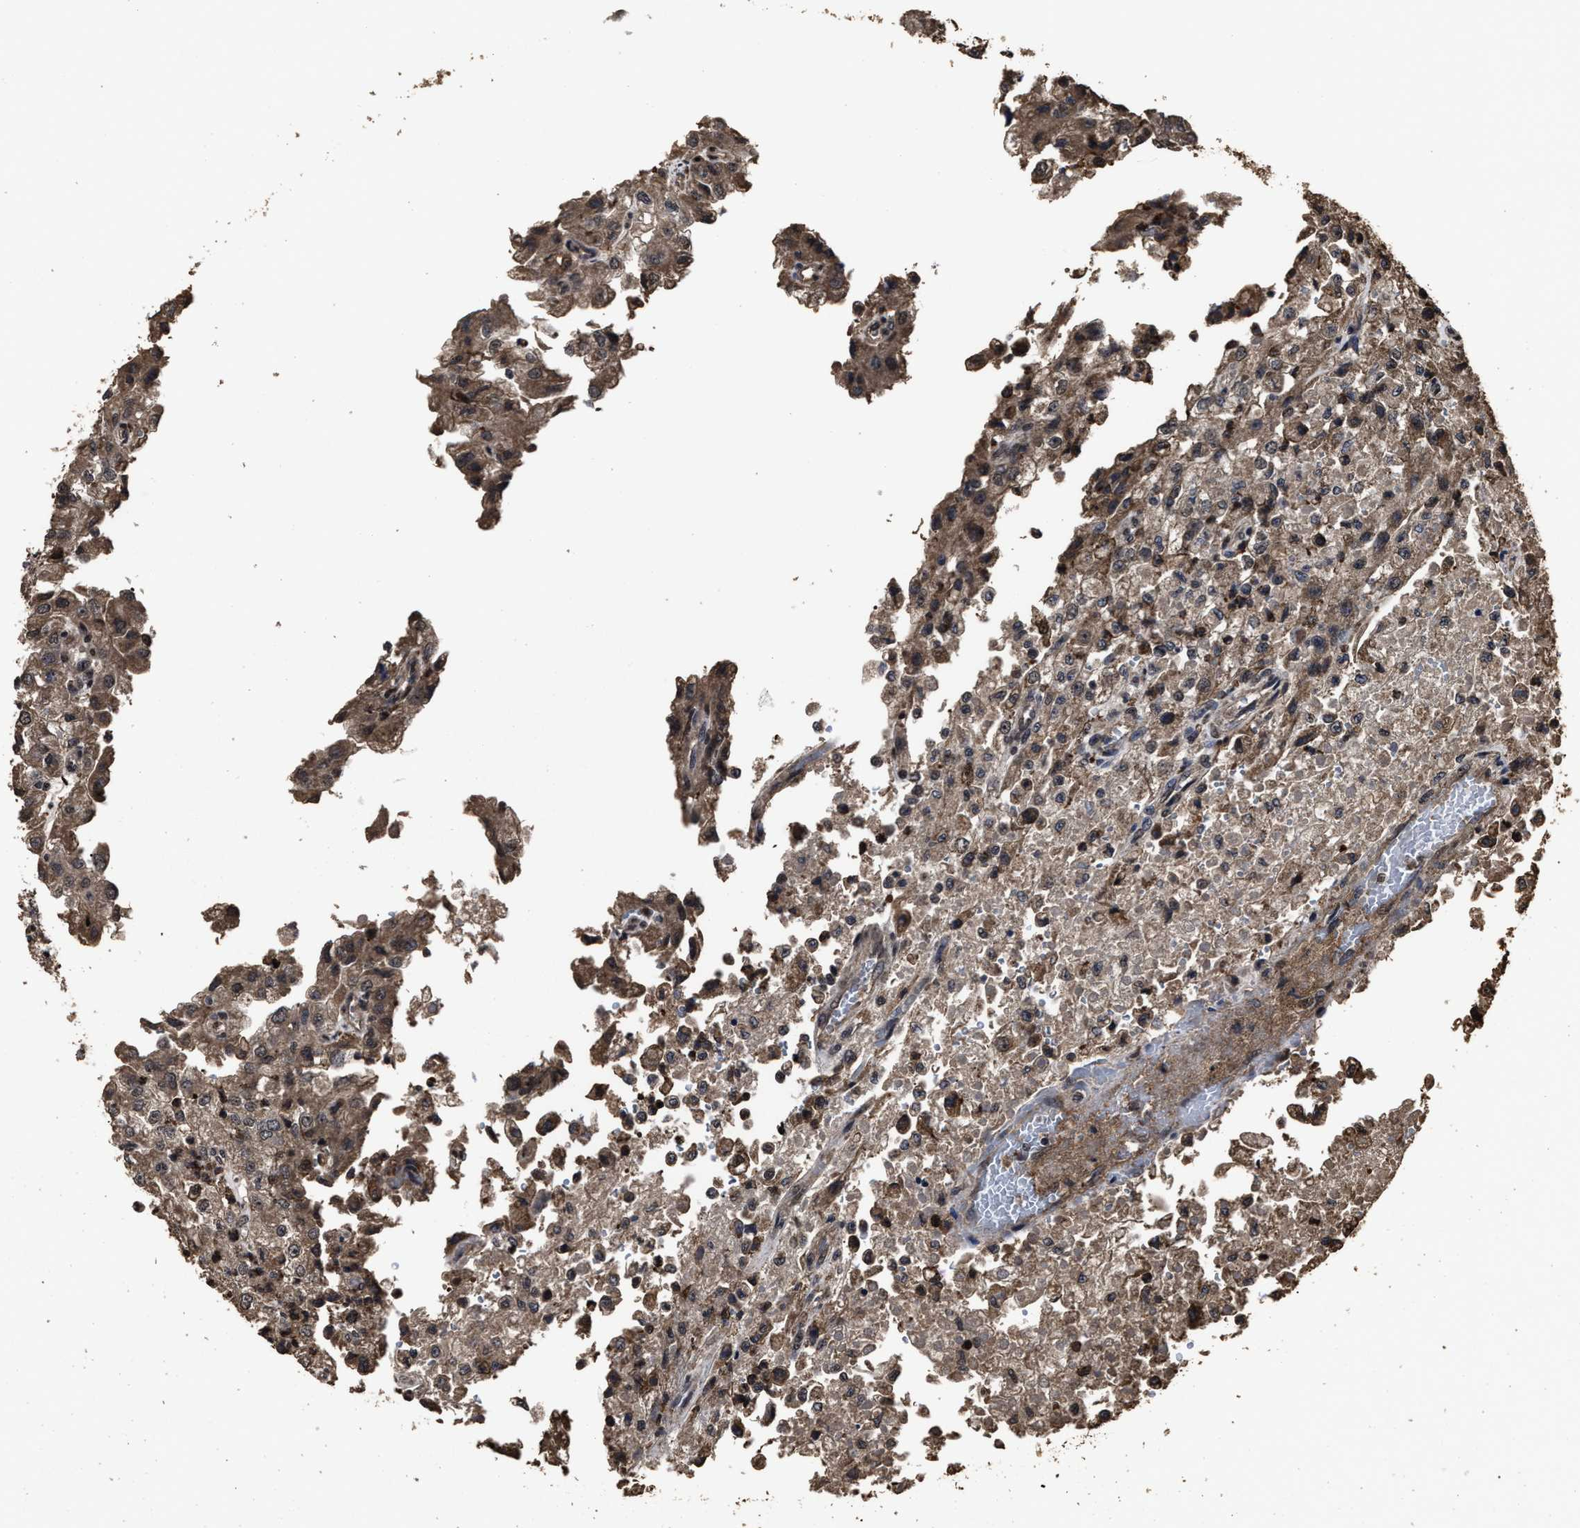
{"staining": {"intensity": "moderate", "quantity": ">75%", "location": "cytoplasmic/membranous"}, "tissue": "renal cancer", "cell_type": "Tumor cells", "image_type": "cancer", "snomed": [{"axis": "morphology", "description": "Adenocarcinoma, NOS"}, {"axis": "topography", "description": "Kidney"}], "caption": "This photomicrograph exhibits renal cancer stained with immunohistochemistry (IHC) to label a protein in brown. The cytoplasmic/membranous of tumor cells show moderate positivity for the protein. Nuclei are counter-stained blue.", "gene": "RSBN1L", "patient": {"sex": "female", "age": 54}}